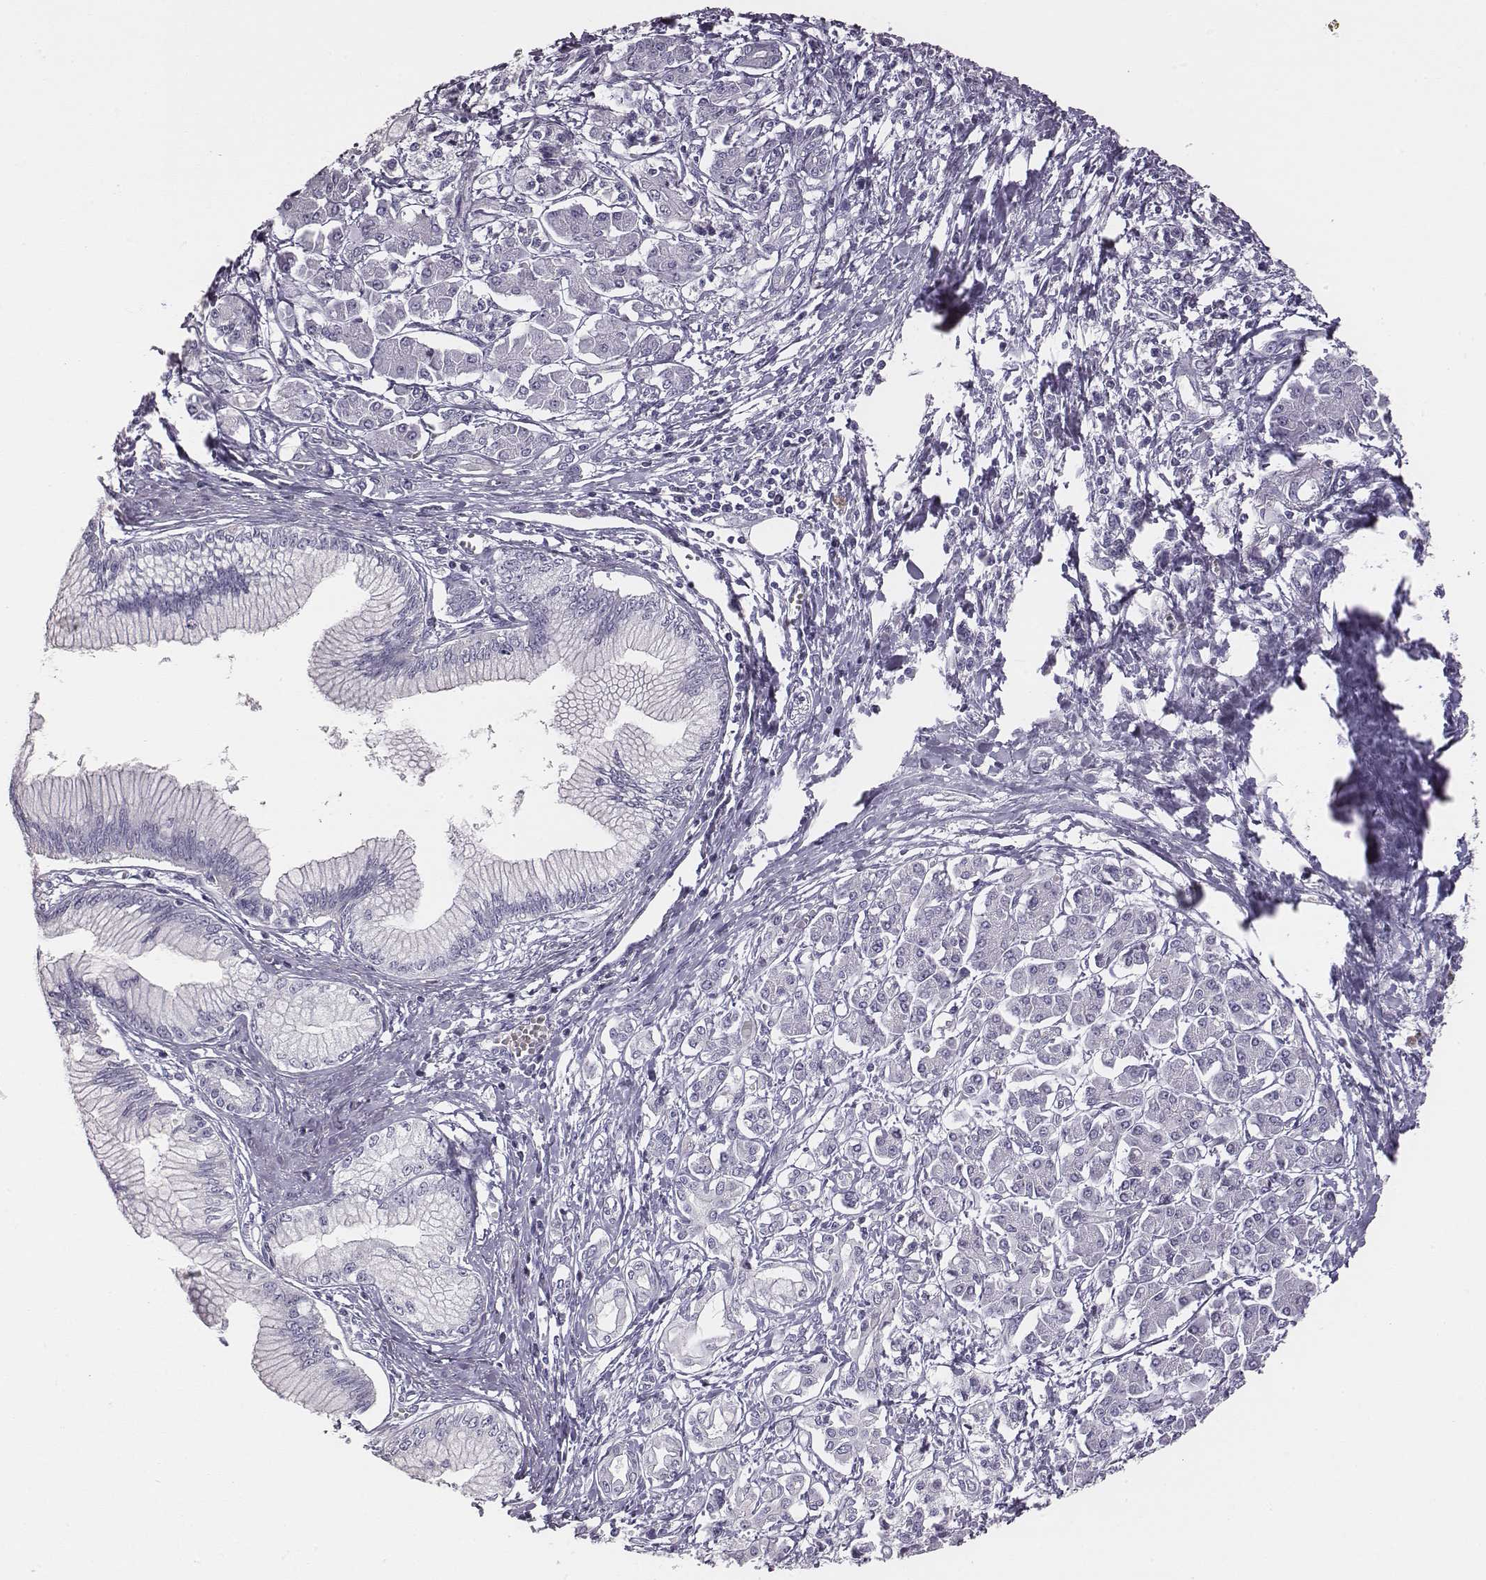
{"staining": {"intensity": "negative", "quantity": "none", "location": "none"}, "tissue": "pancreatic cancer", "cell_type": "Tumor cells", "image_type": "cancer", "snomed": [{"axis": "morphology", "description": "Adenocarcinoma, NOS"}, {"axis": "topography", "description": "Pancreas"}], "caption": "Tumor cells show no significant staining in pancreatic cancer (adenocarcinoma).", "gene": "ADAM7", "patient": {"sex": "female", "age": 68}}